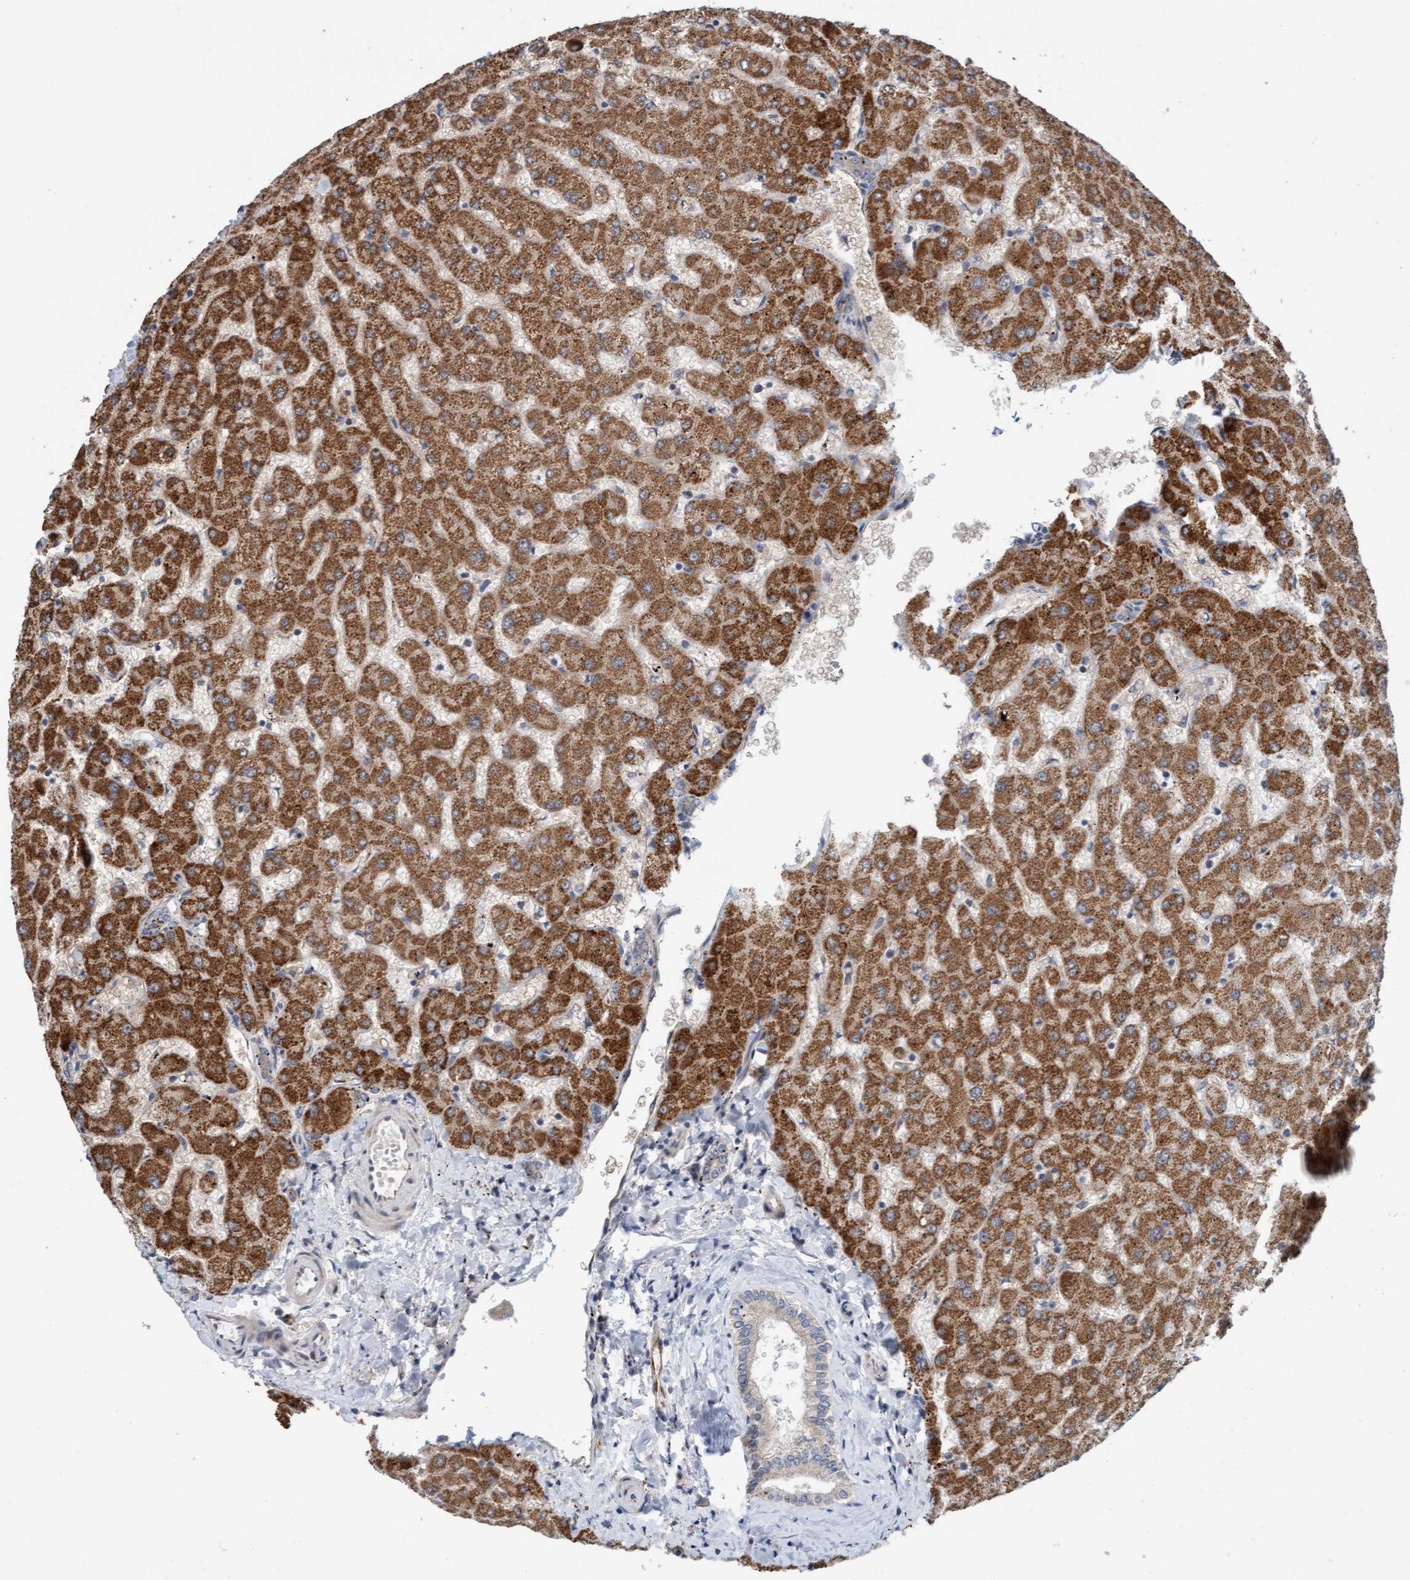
{"staining": {"intensity": "negative", "quantity": "none", "location": "none"}, "tissue": "liver", "cell_type": "Cholangiocytes", "image_type": "normal", "snomed": [{"axis": "morphology", "description": "Normal tissue, NOS"}, {"axis": "topography", "description": "Liver"}], "caption": "Immunohistochemistry (IHC) of unremarkable liver displays no expression in cholangiocytes.", "gene": "ZNF566", "patient": {"sex": "female", "age": 63}}